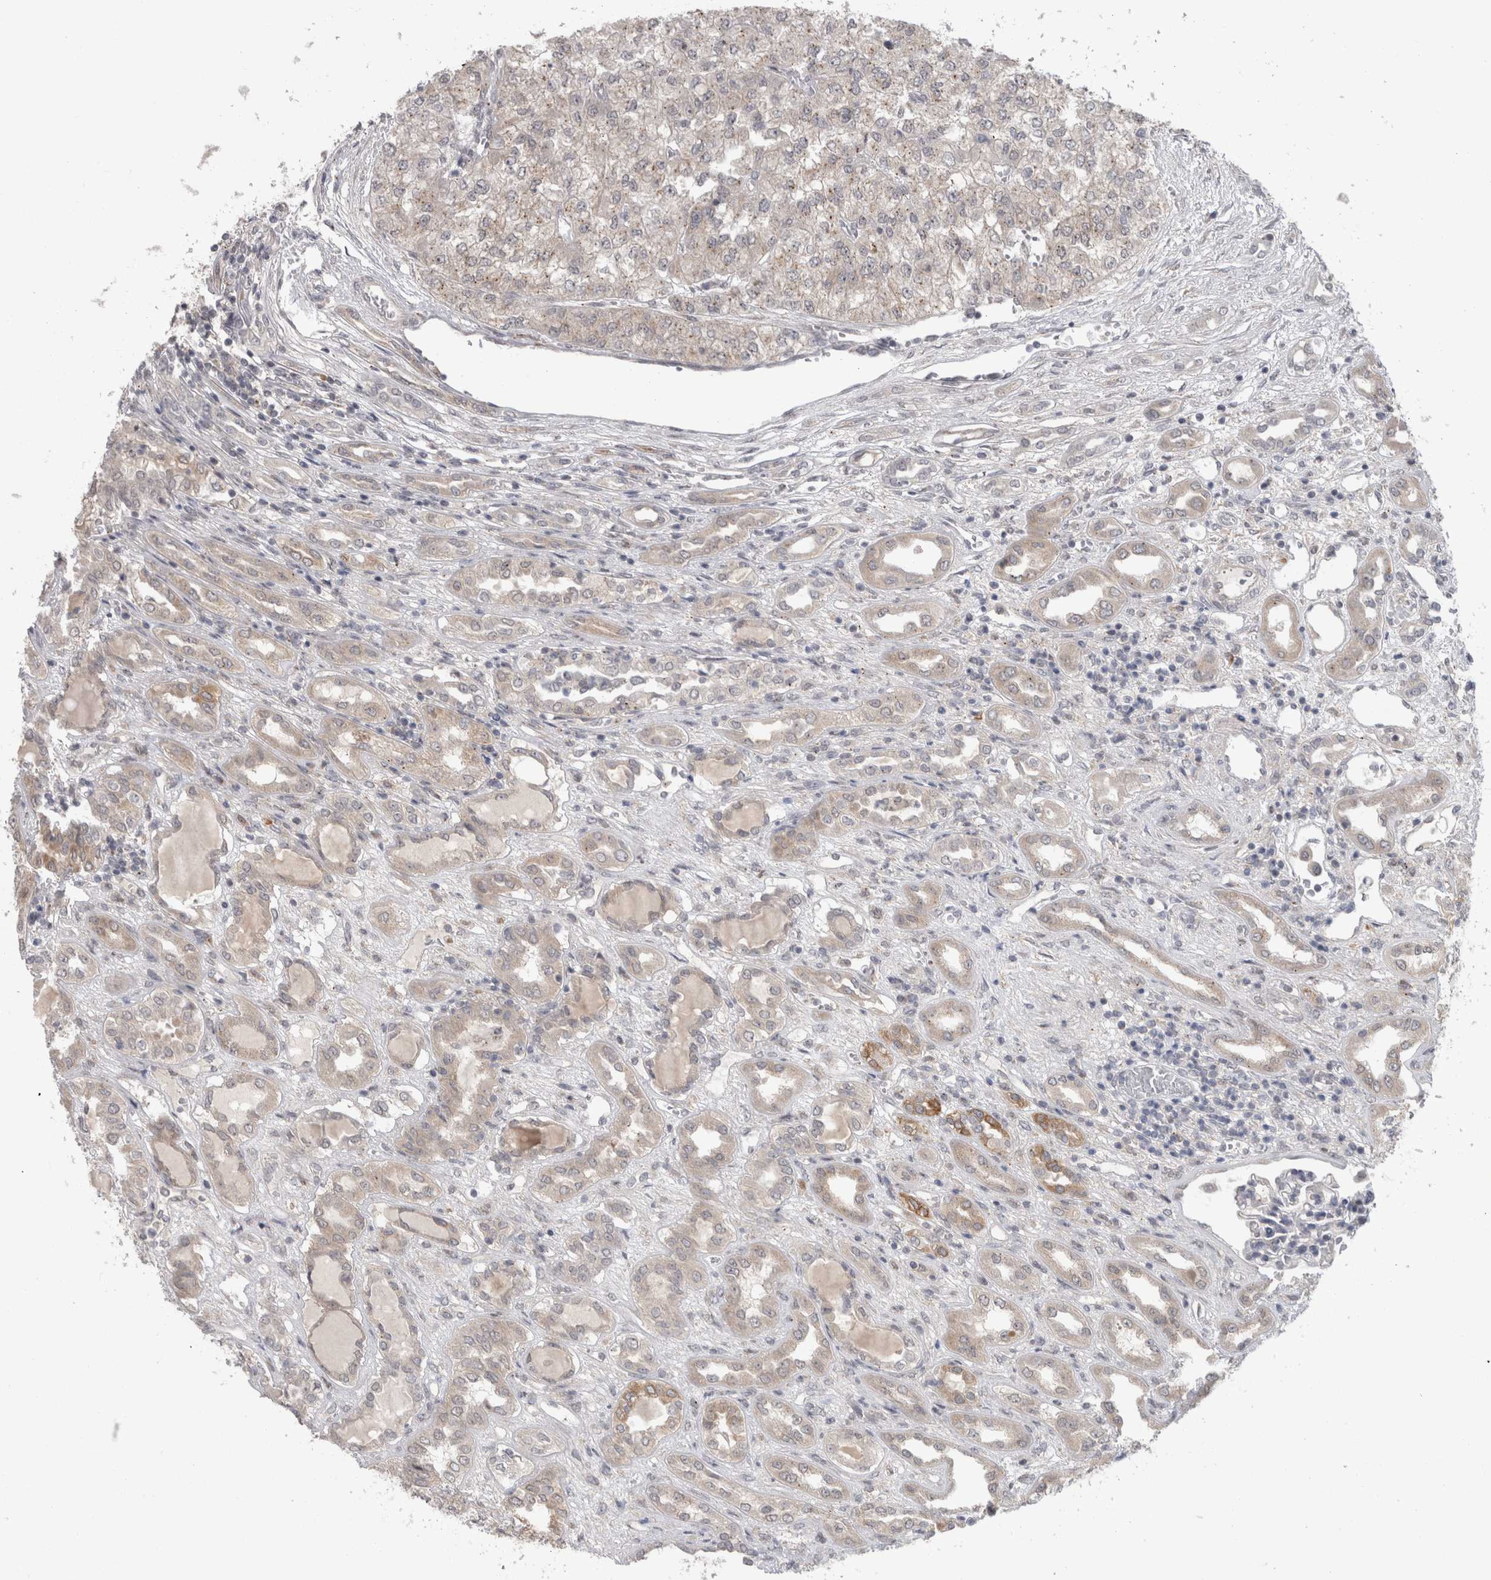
{"staining": {"intensity": "moderate", "quantity": "<25%", "location": "cytoplasmic/membranous"}, "tissue": "renal cancer", "cell_type": "Tumor cells", "image_type": "cancer", "snomed": [{"axis": "morphology", "description": "Adenocarcinoma, NOS"}, {"axis": "topography", "description": "Kidney"}], "caption": "Approximately <25% of tumor cells in human renal cancer (adenocarcinoma) demonstrate moderate cytoplasmic/membranous protein staining as visualized by brown immunohistochemical staining.", "gene": "MTBP", "patient": {"sex": "female", "age": 54}}